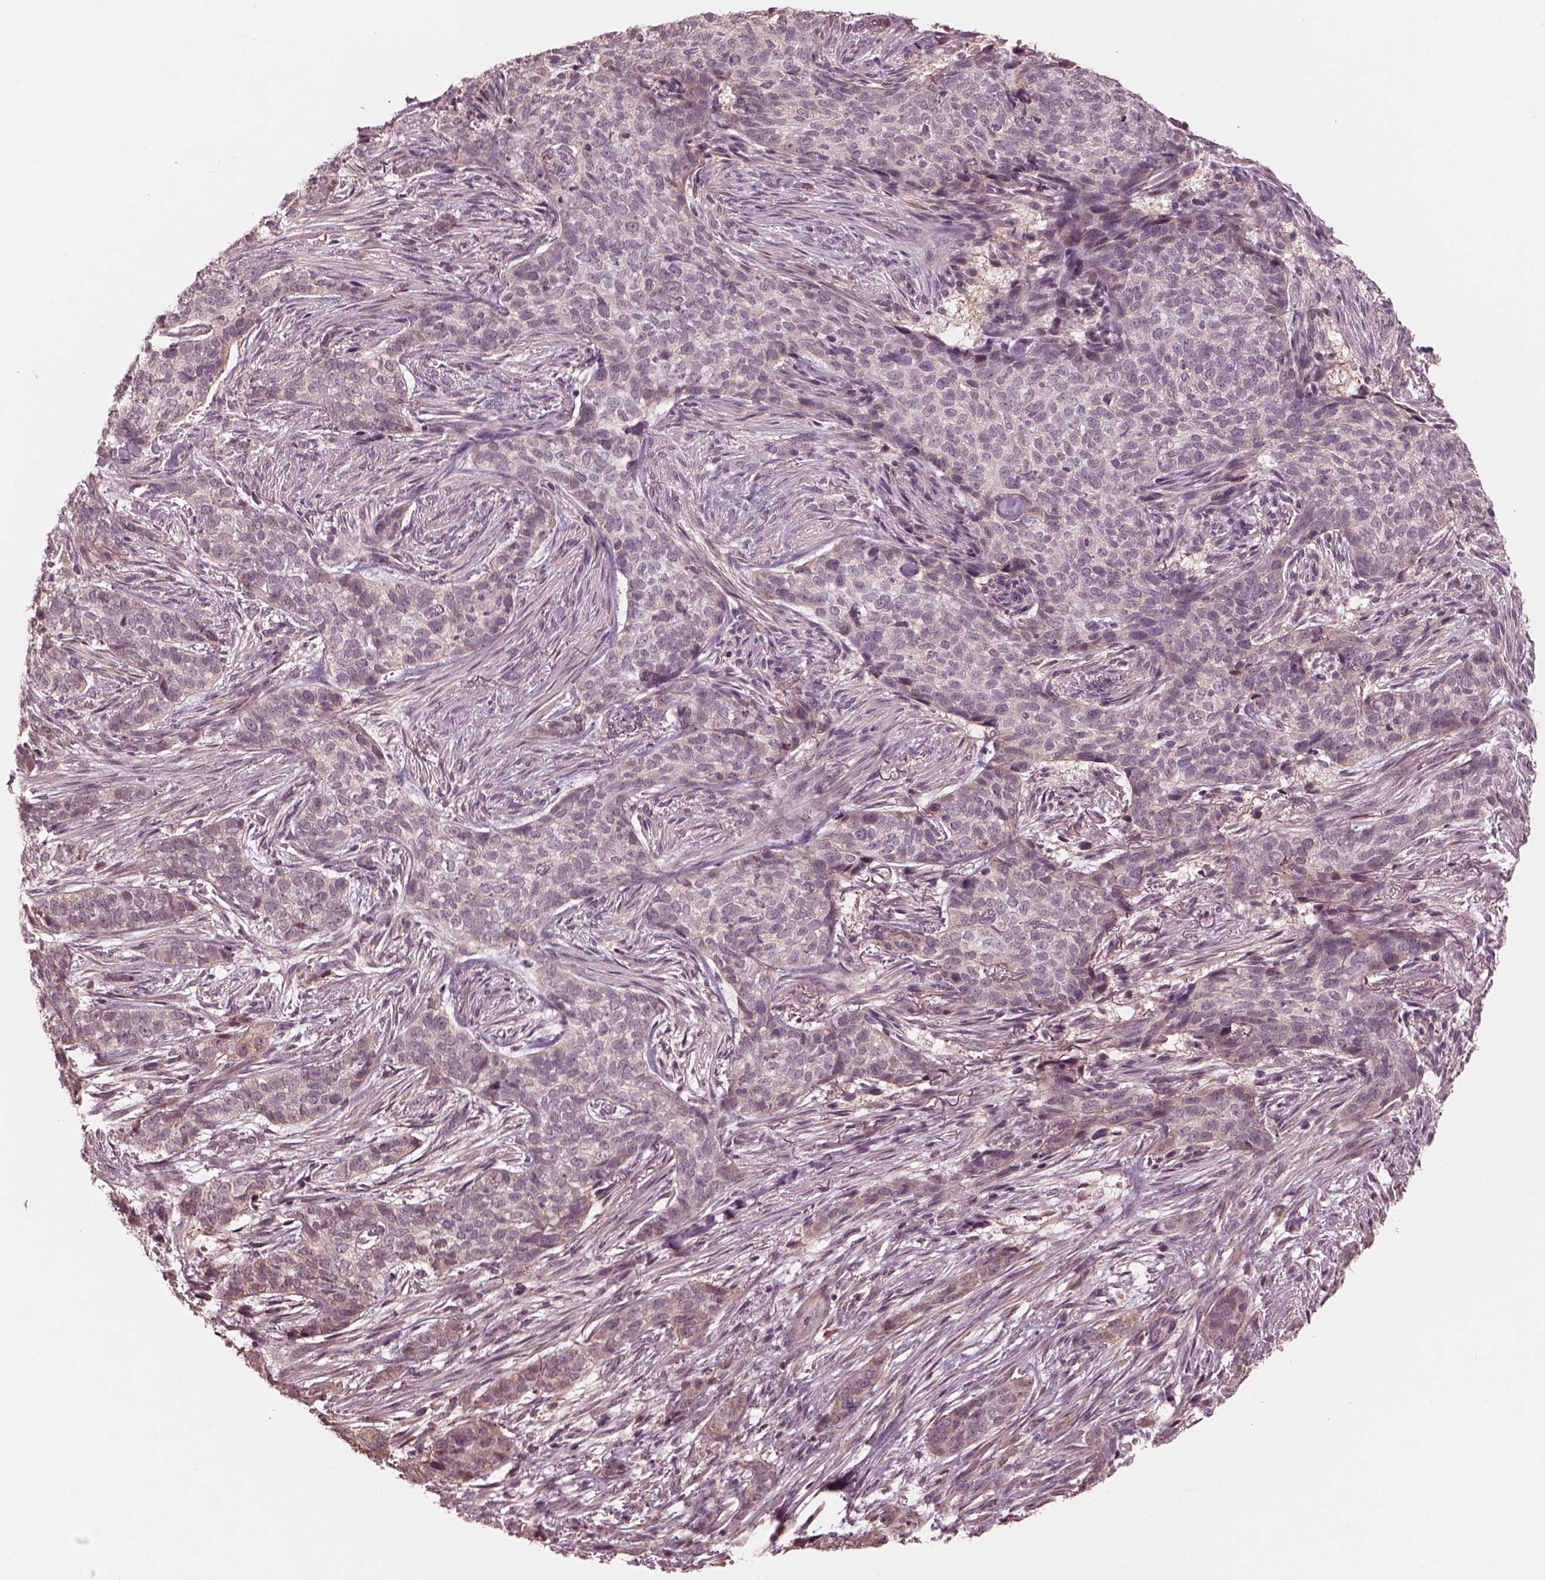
{"staining": {"intensity": "negative", "quantity": "none", "location": "none"}, "tissue": "skin cancer", "cell_type": "Tumor cells", "image_type": "cancer", "snomed": [{"axis": "morphology", "description": "Basal cell carcinoma"}, {"axis": "topography", "description": "Skin"}], "caption": "Histopathology image shows no protein positivity in tumor cells of skin cancer (basal cell carcinoma) tissue. (Stains: DAB immunohistochemistry with hematoxylin counter stain, Microscopy: brightfield microscopy at high magnification).", "gene": "TF", "patient": {"sex": "female", "age": 69}}